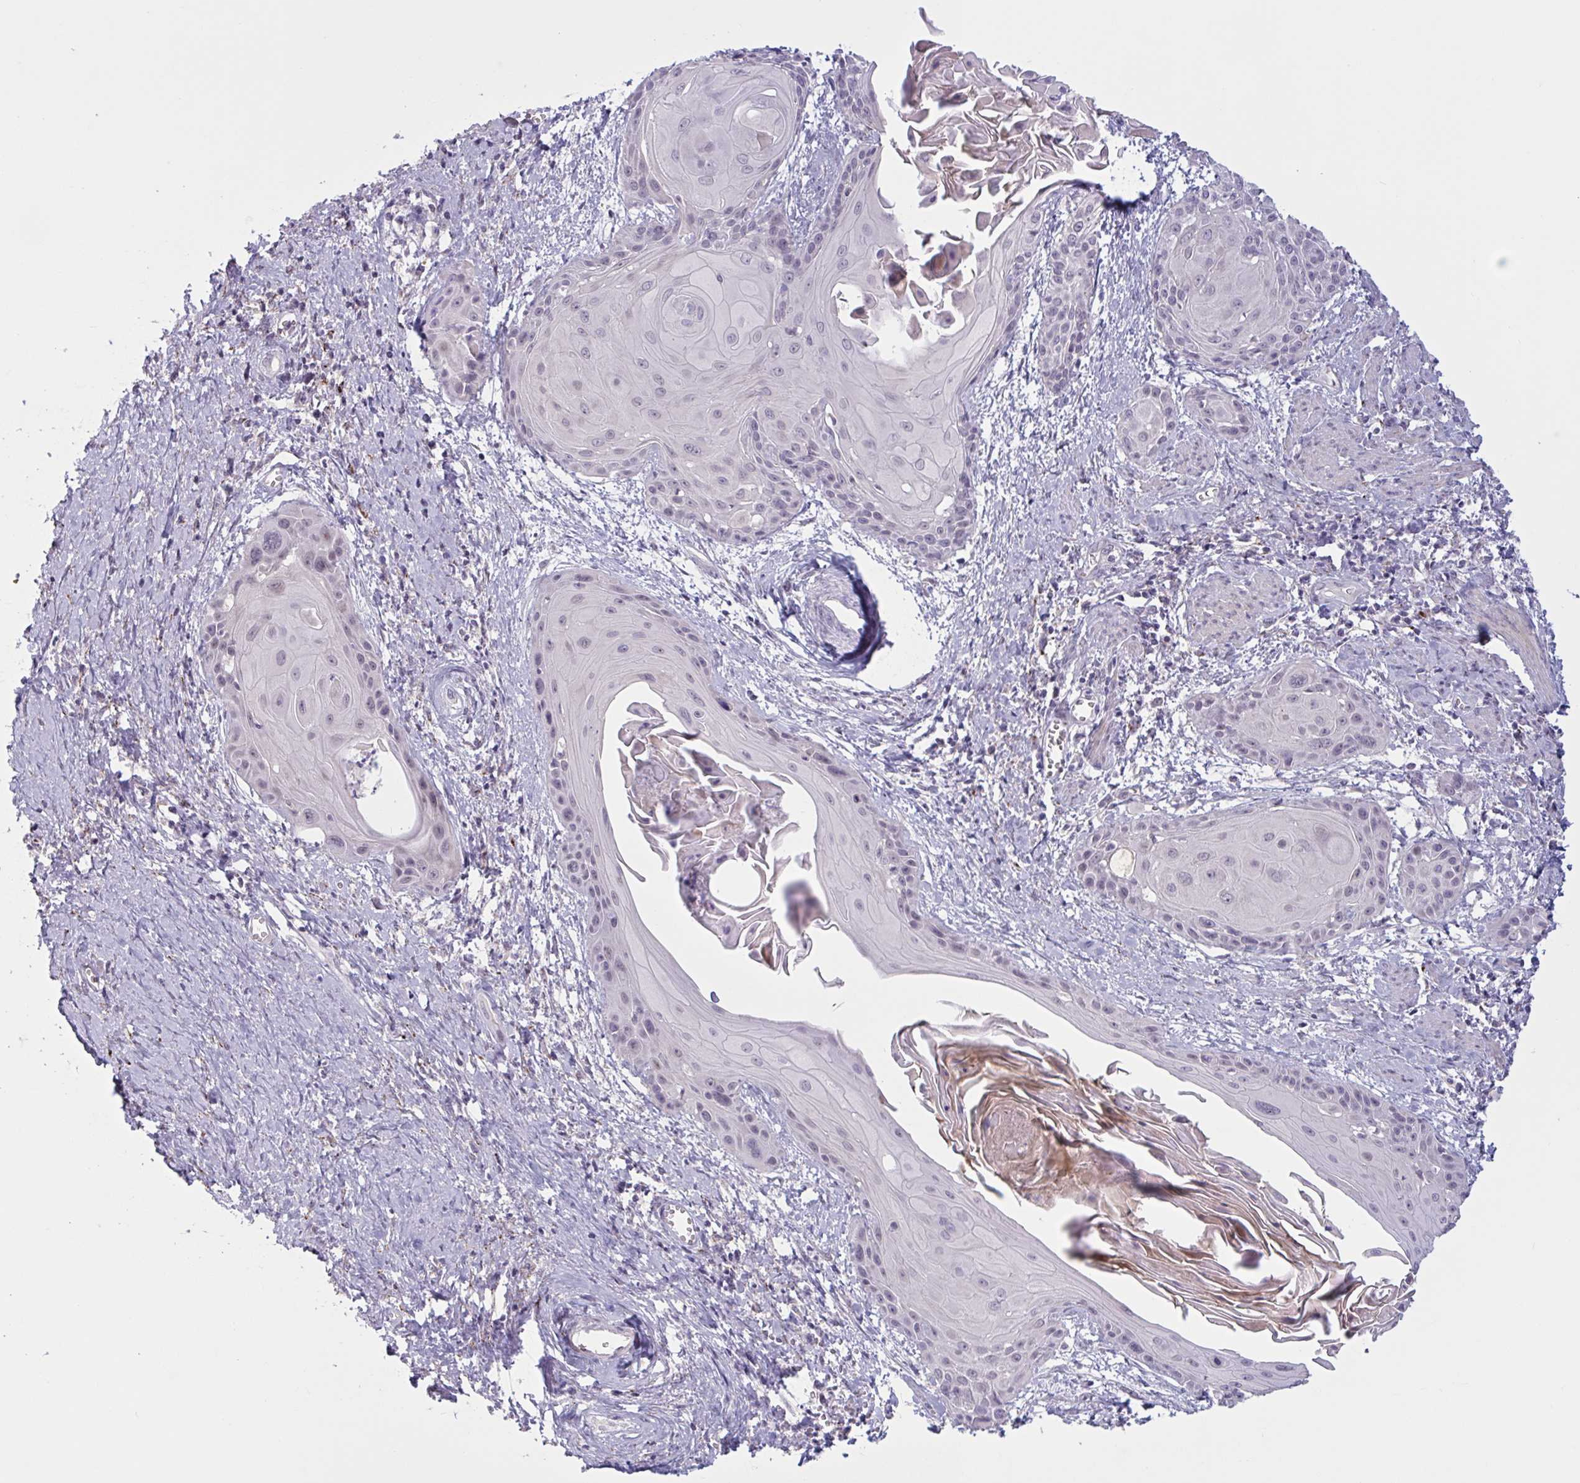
{"staining": {"intensity": "negative", "quantity": "none", "location": "none"}, "tissue": "cervical cancer", "cell_type": "Tumor cells", "image_type": "cancer", "snomed": [{"axis": "morphology", "description": "Squamous cell carcinoma, NOS"}, {"axis": "topography", "description": "Cervix"}], "caption": "Immunohistochemistry micrograph of squamous cell carcinoma (cervical) stained for a protein (brown), which shows no staining in tumor cells.", "gene": "RFPL4B", "patient": {"sex": "female", "age": 57}}